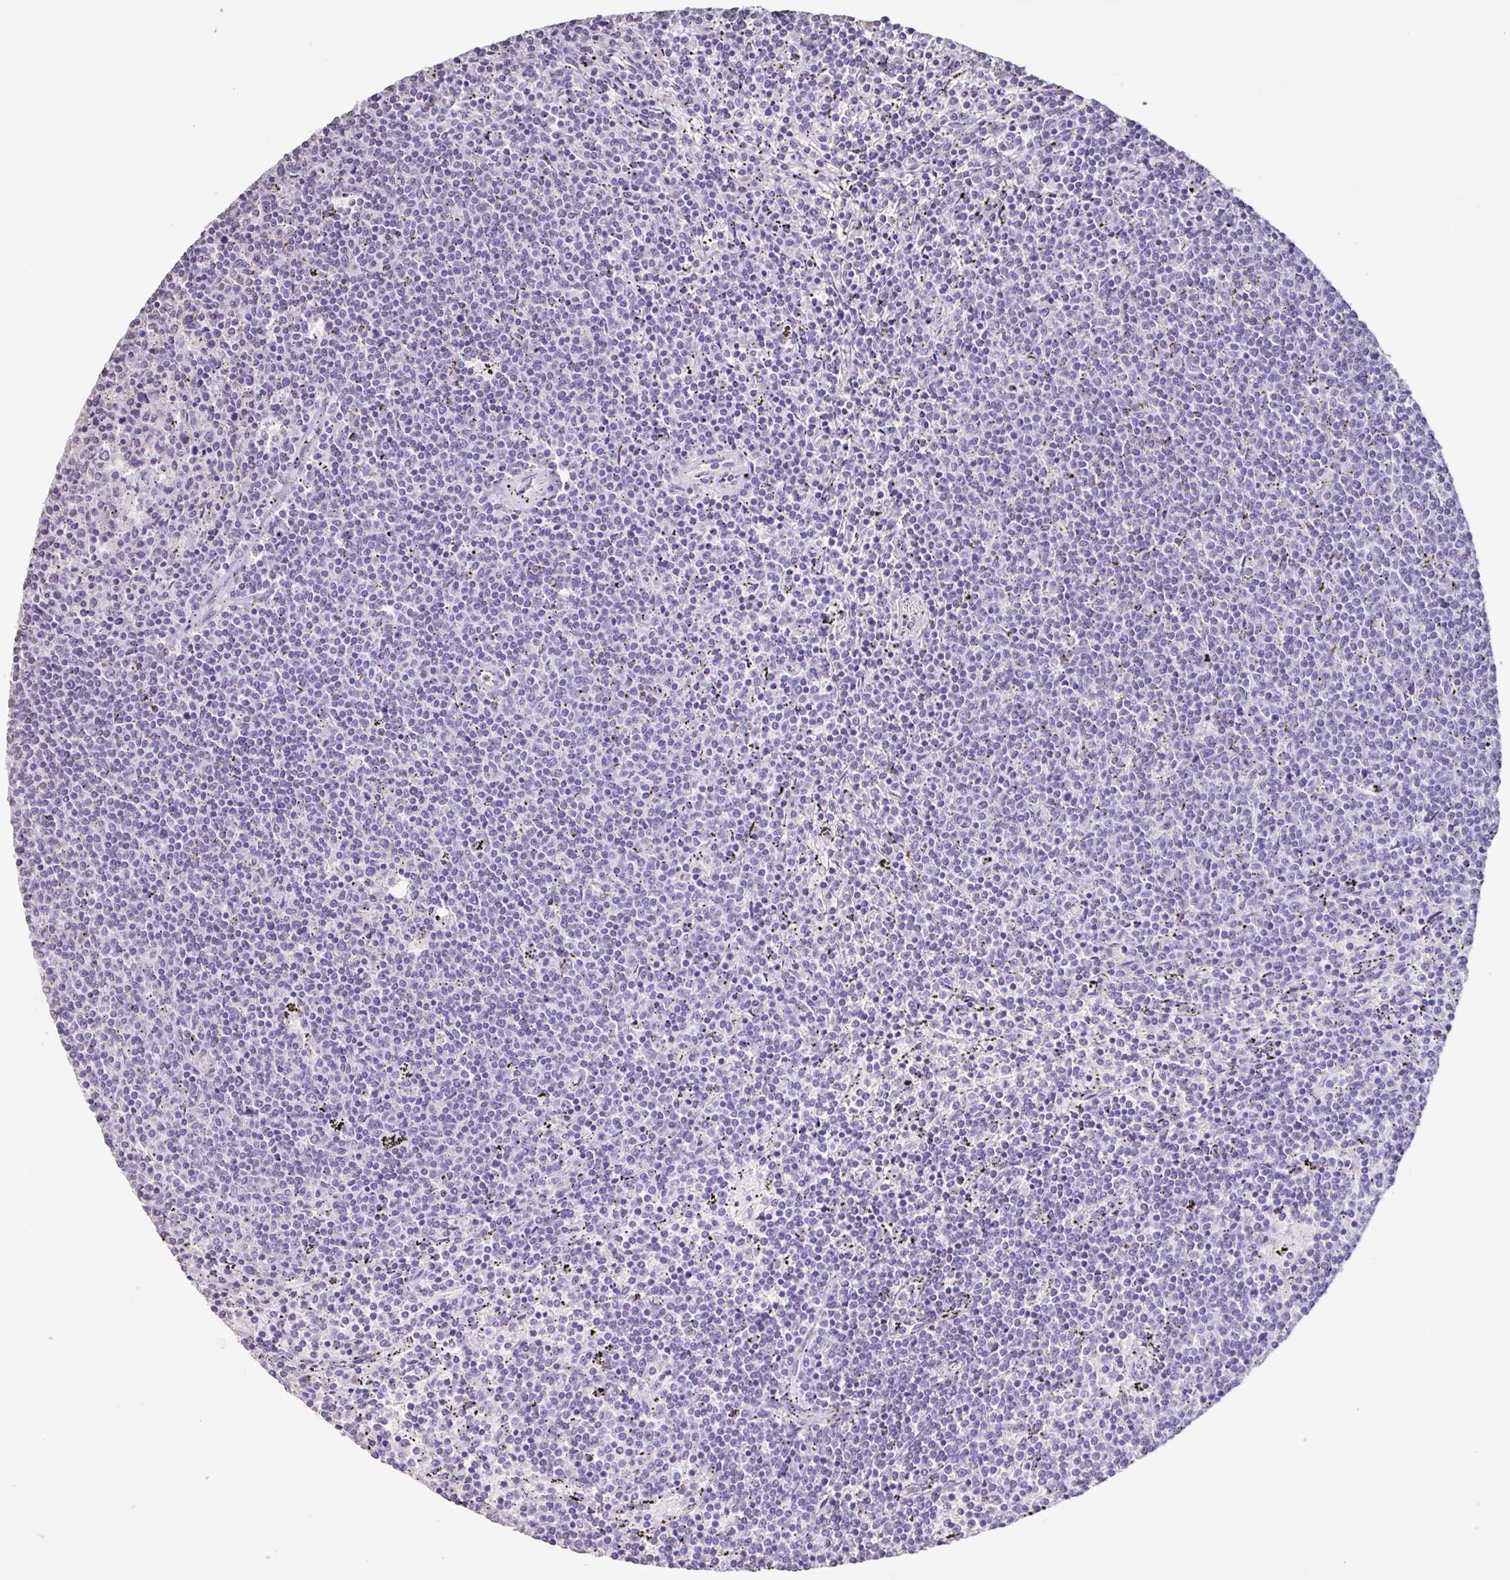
{"staining": {"intensity": "negative", "quantity": "none", "location": "none"}, "tissue": "lymphoma", "cell_type": "Tumor cells", "image_type": "cancer", "snomed": [{"axis": "morphology", "description": "Malignant lymphoma, non-Hodgkin's type, Low grade"}, {"axis": "topography", "description": "Spleen"}], "caption": "IHC image of lymphoma stained for a protein (brown), which displays no staining in tumor cells.", "gene": "VCY1B", "patient": {"sex": "female", "age": 50}}